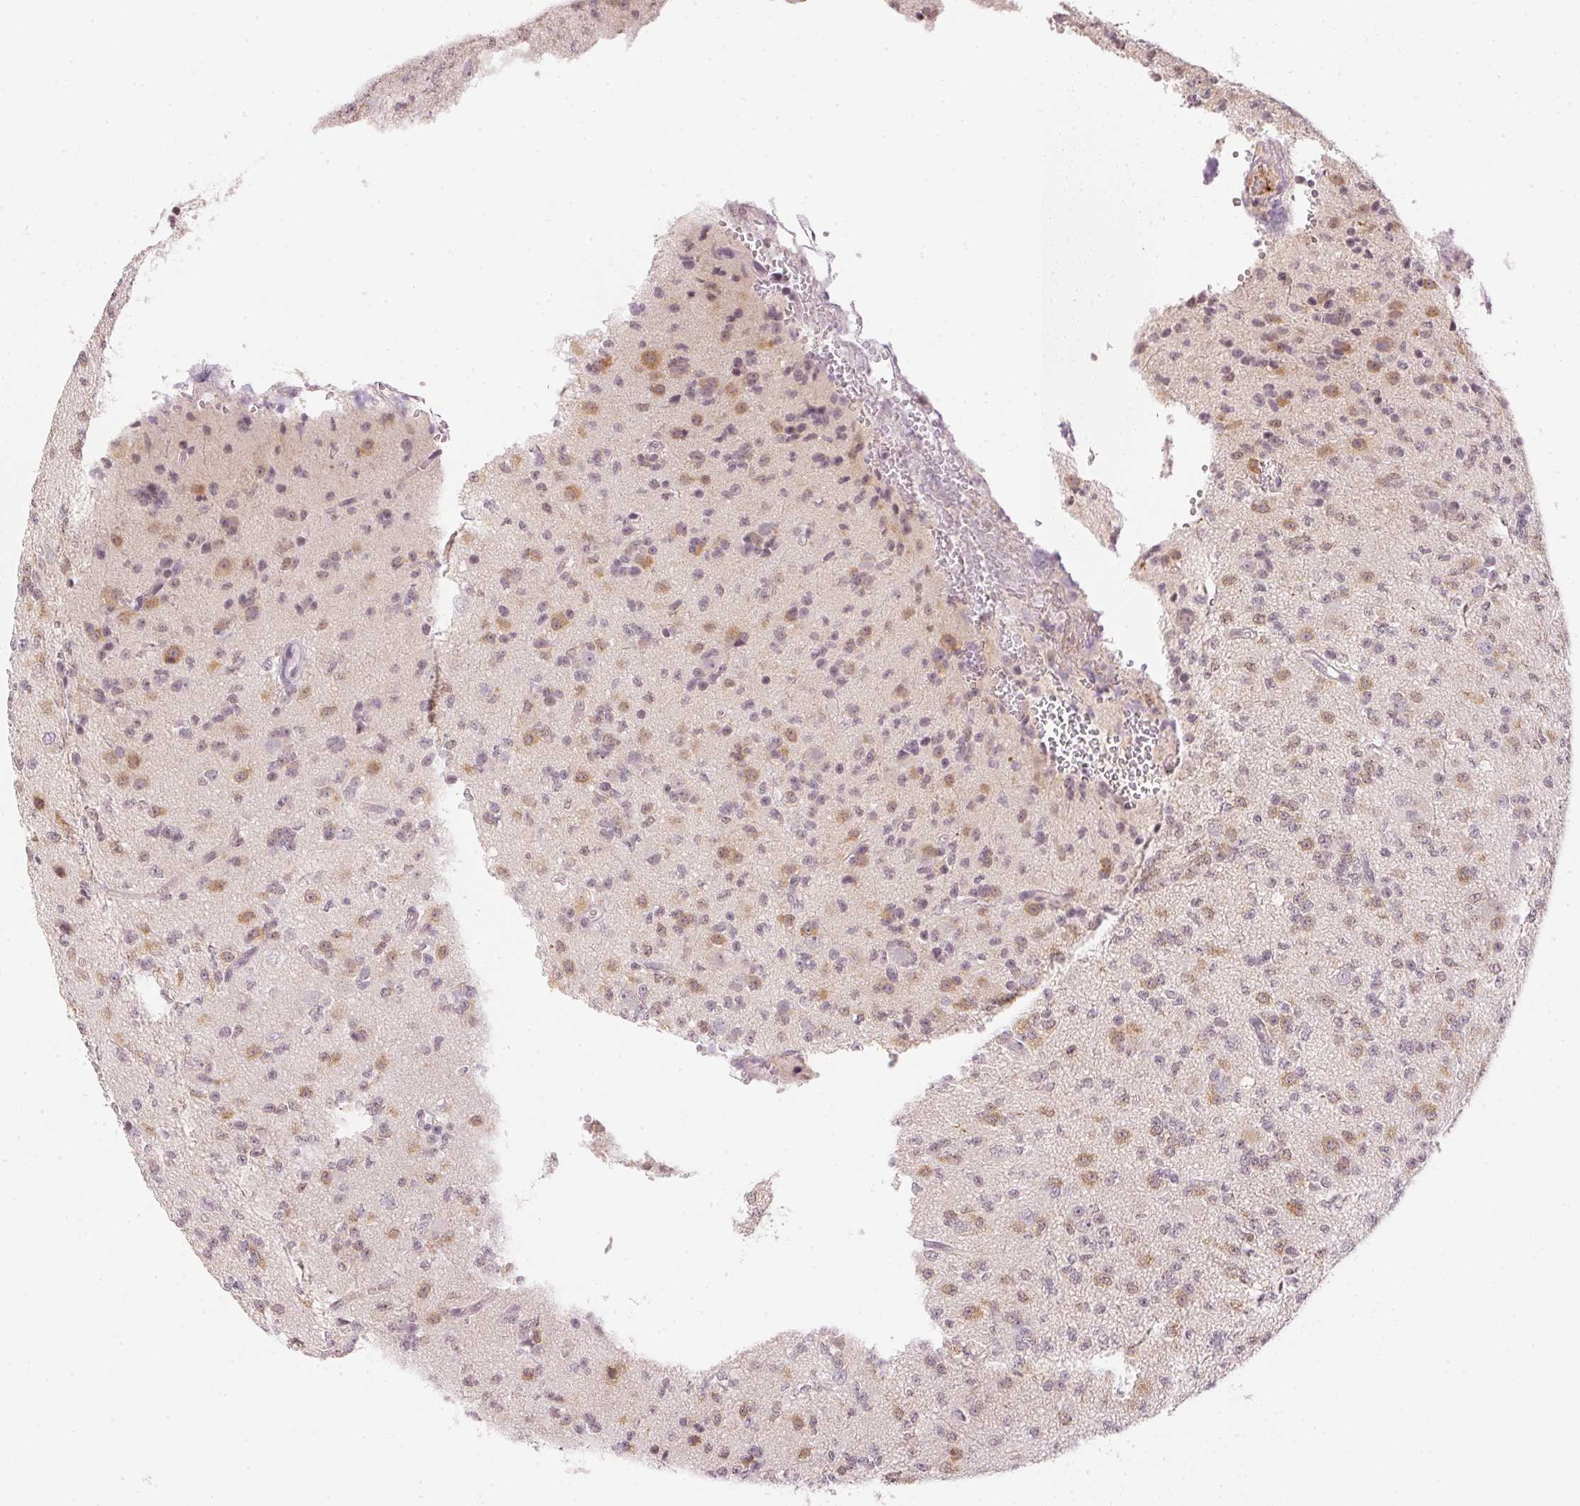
{"staining": {"intensity": "weak", "quantity": "25%-75%", "location": "cytoplasmic/membranous"}, "tissue": "glioma", "cell_type": "Tumor cells", "image_type": "cancer", "snomed": [{"axis": "morphology", "description": "Glioma, malignant, High grade"}, {"axis": "topography", "description": "Brain"}], "caption": "Human glioma stained with a brown dye demonstrates weak cytoplasmic/membranous positive expression in about 25%-75% of tumor cells.", "gene": "KPRP", "patient": {"sex": "male", "age": 36}}